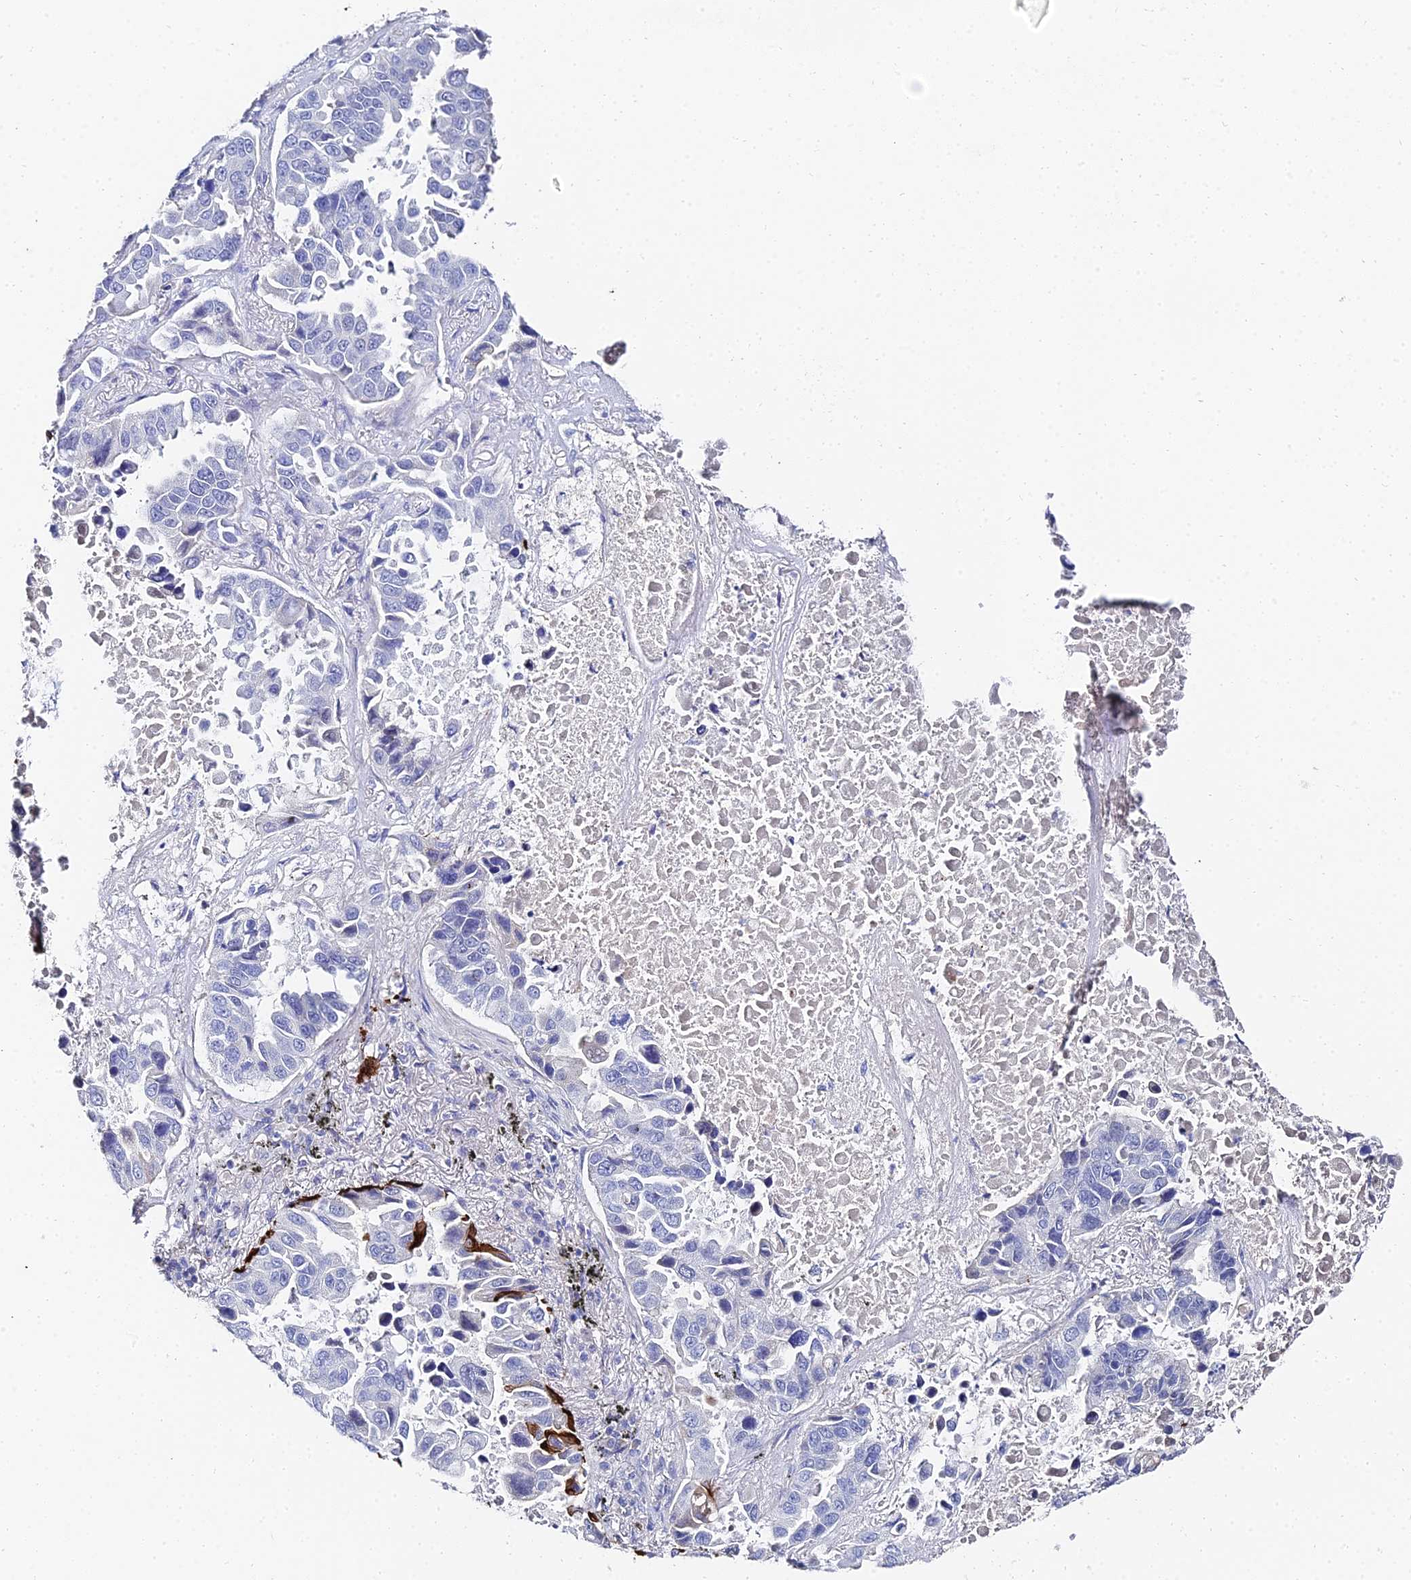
{"staining": {"intensity": "strong", "quantity": "<25%", "location": "cytoplasmic/membranous"}, "tissue": "lung cancer", "cell_type": "Tumor cells", "image_type": "cancer", "snomed": [{"axis": "morphology", "description": "Adenocarcinoma, NOS"}, {"axis": "topography", "description": "Lung"}], "caption": "Strong cytoplasmic/membranous expression for a protein is present in approximately <25% of tumor cells of lung adenocarcinoma using immunohistochemistry (IHC).", "gene": "KRT17", "patient": {"sex": "male", "age": 64}}